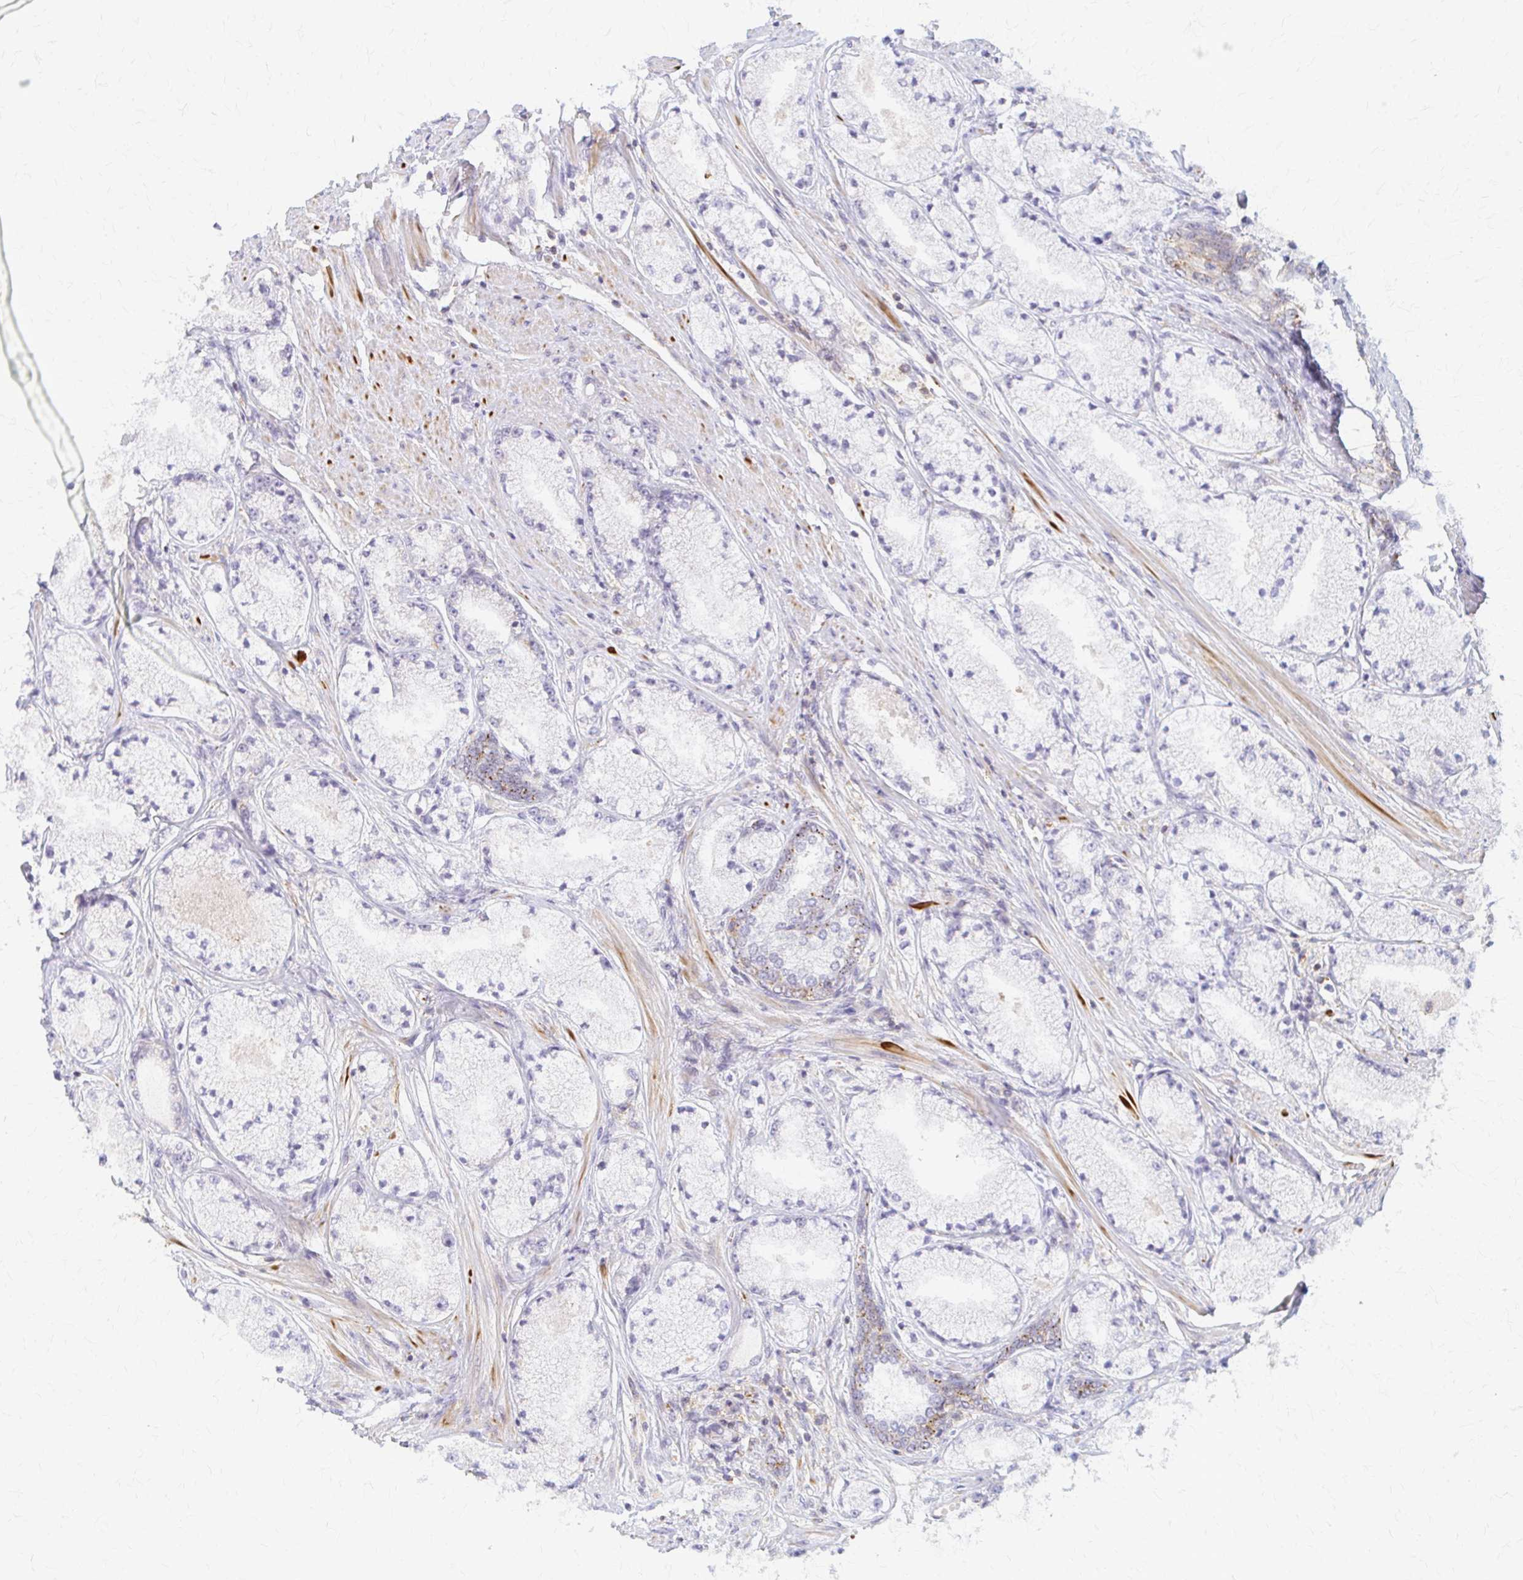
{"staining": {"intensity": "weak", "quantity": "<25%", "location": "cytoplasmic/membranous"}, "tissue": "prostate cancer", "cell_type": "Tumor cells", "image_type": "cancer", "snomed": [{"axis": "morphology", "description": "Adenocarcinoma, High grade"}, {"axis": "topography", "description": "Prostate"}], "caption": "An IHC photomicrograph of prostate cancer is shown. There is no staining in tumor cells of prostate cancer.", "gene": "ARHGAP35", "patient": {"sex": "male", "age": 63}}